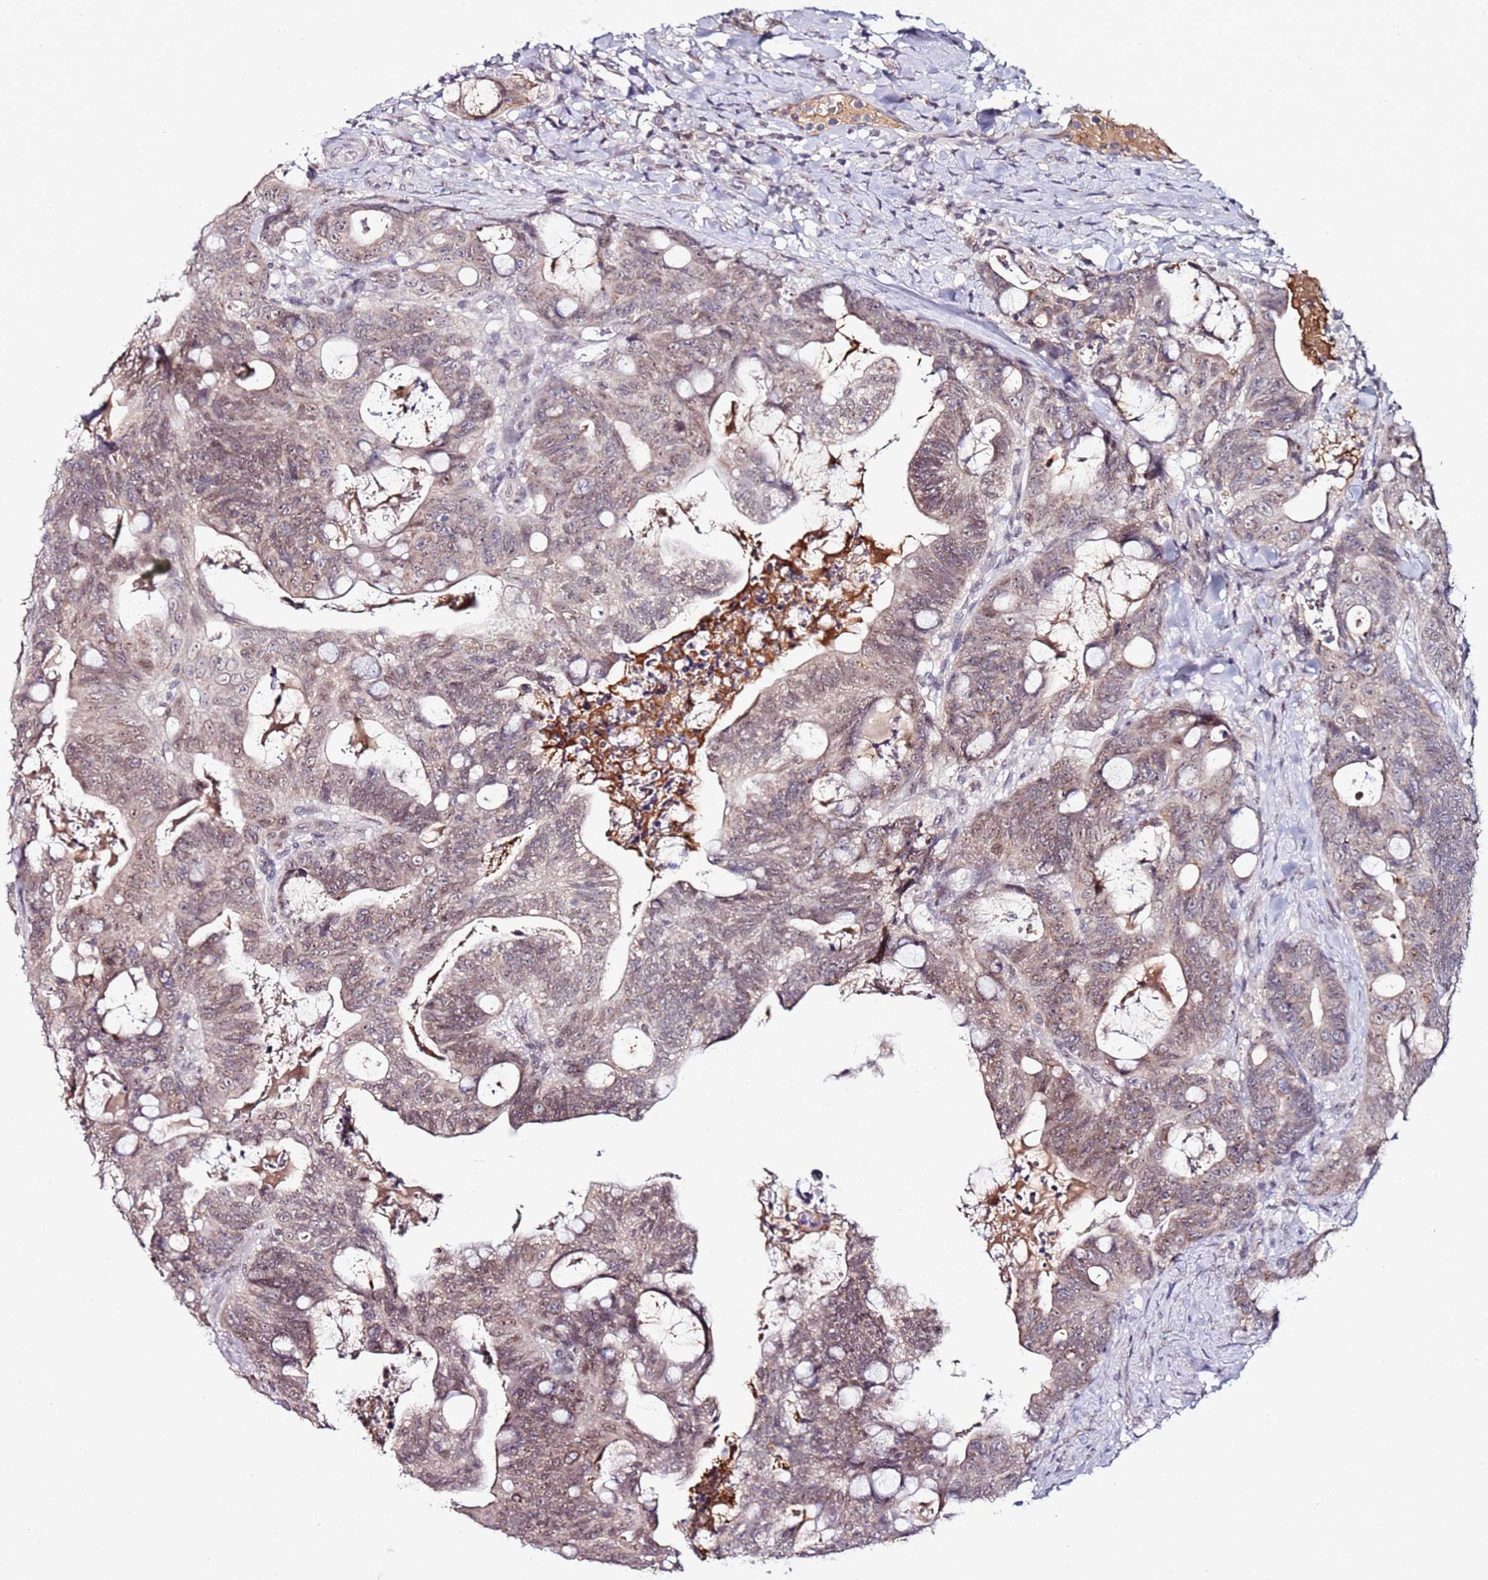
{"staining": {"intensity": "weak", "quantity": "25%-75%", "location": "nuclear"}, "tissue": "colorectal cancer", "cell_type": "Tumor cells", "image_type": "cancer", "snomed": [{"axis": "morphology", "description": "Adenocarcinoma, NOS"}, {"axis": "topography", "description": "Colon"}], "caption": "IHC staining of colorectal cancer, which exhibits low levels of weak nuclear expression in about 25%-75% of tumor cells indicating weak nuclear protein positivity. The staining was performed using DAB (3,3'-diaminobenzidine) (brown) for protein detection and nuclei were counterstained in hematoxylin (blue).", "gene": "DUSP28", "patient": {"sex": "female", "age": 82}}